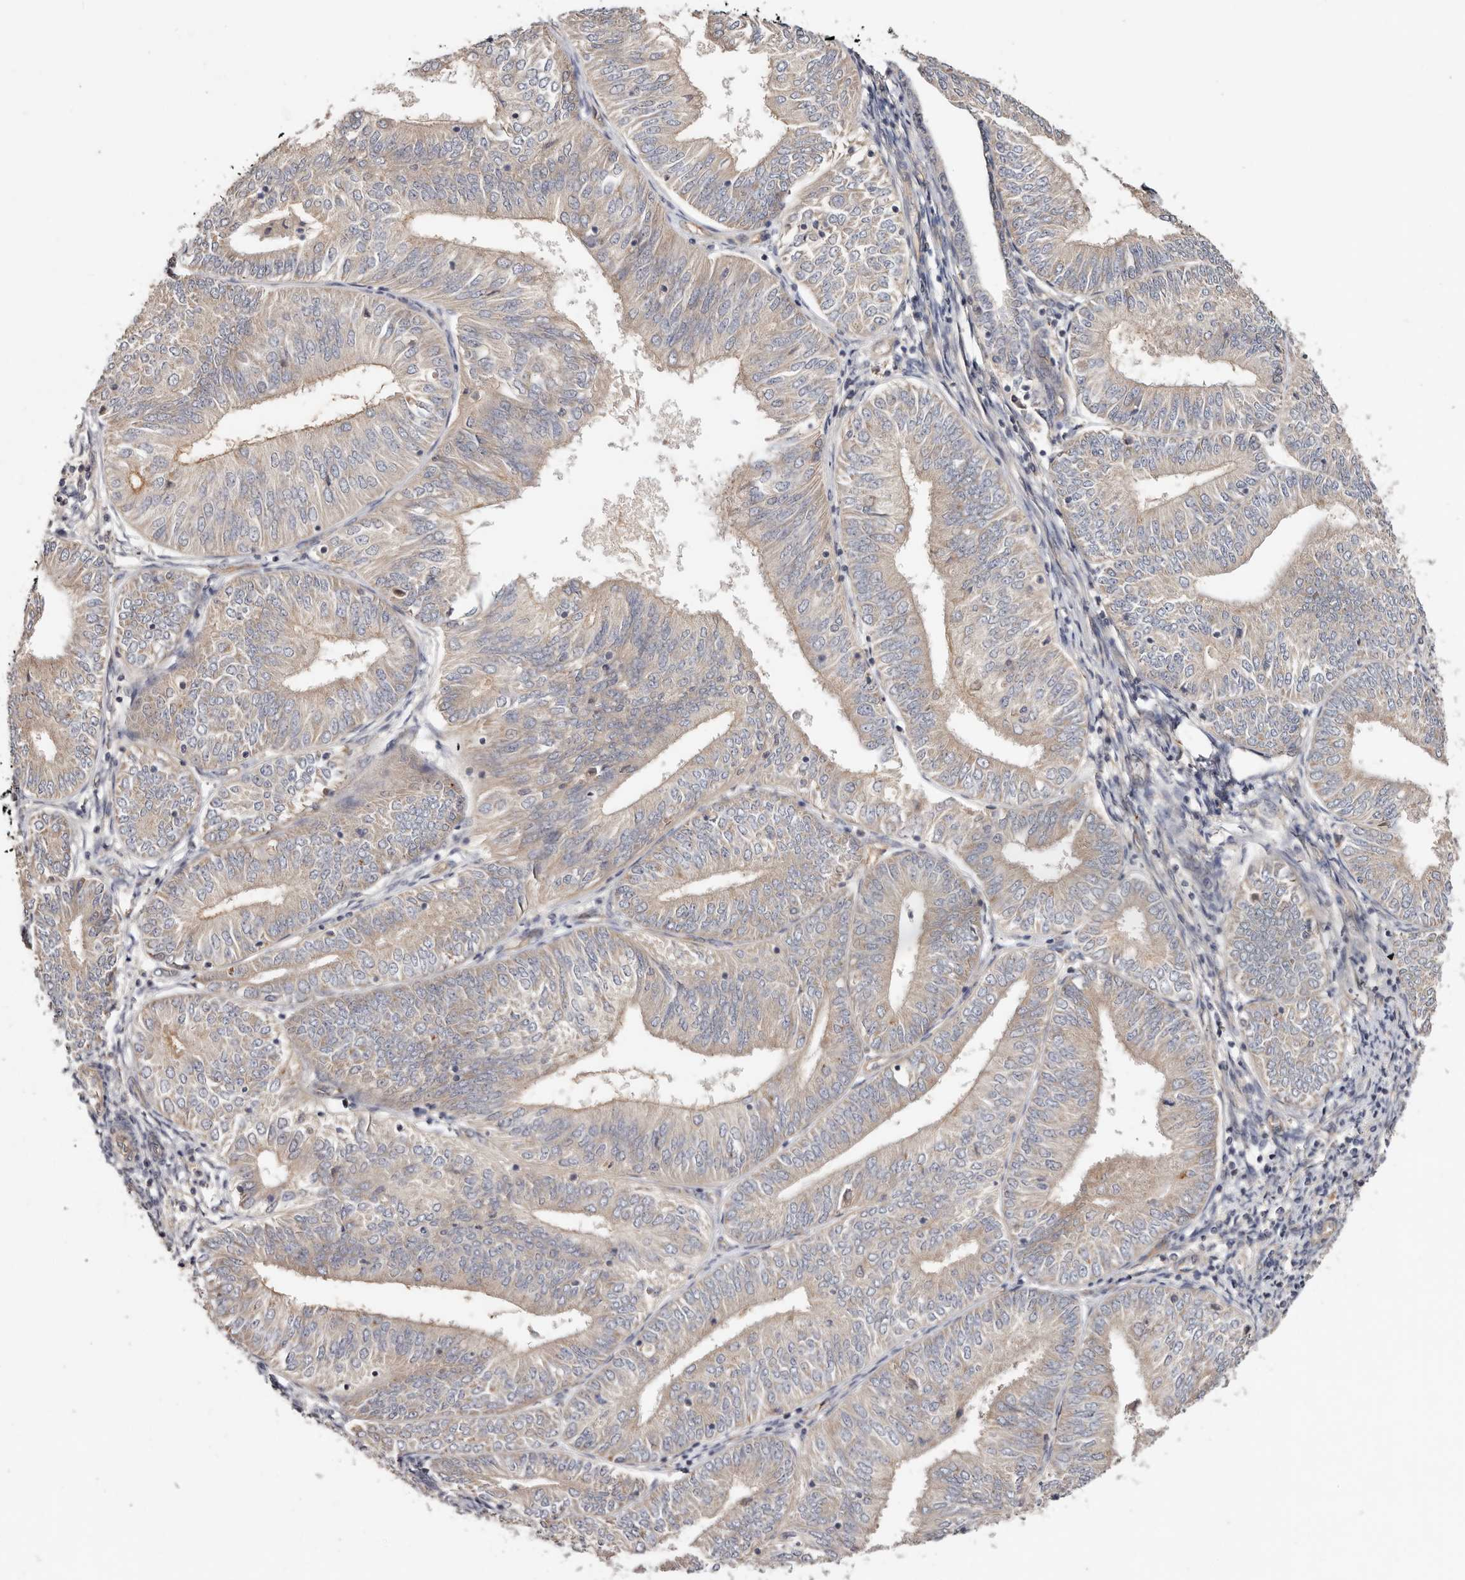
{"staining": {"intensity": "weak", "quantity": ">75%", "location": "cytoplasmic/membranous"}, "tissue": "endometrial cancer", "cell_type": "Tumor cells", "image_type": "cancer", "snomed": [{"axis": "morphology", "description": "Adenocarcinoma, NOS"}, {"axis": "topography", "description": "Endometrium"}], "caption": "IHC (DAB) staining of endometrial cancer demonstrates weak cytoplasmic/membranous protein staining in approximately >75% of tumor cells.", "gene": "MACF1", "patient": {"sex": "female", "age": 58}}